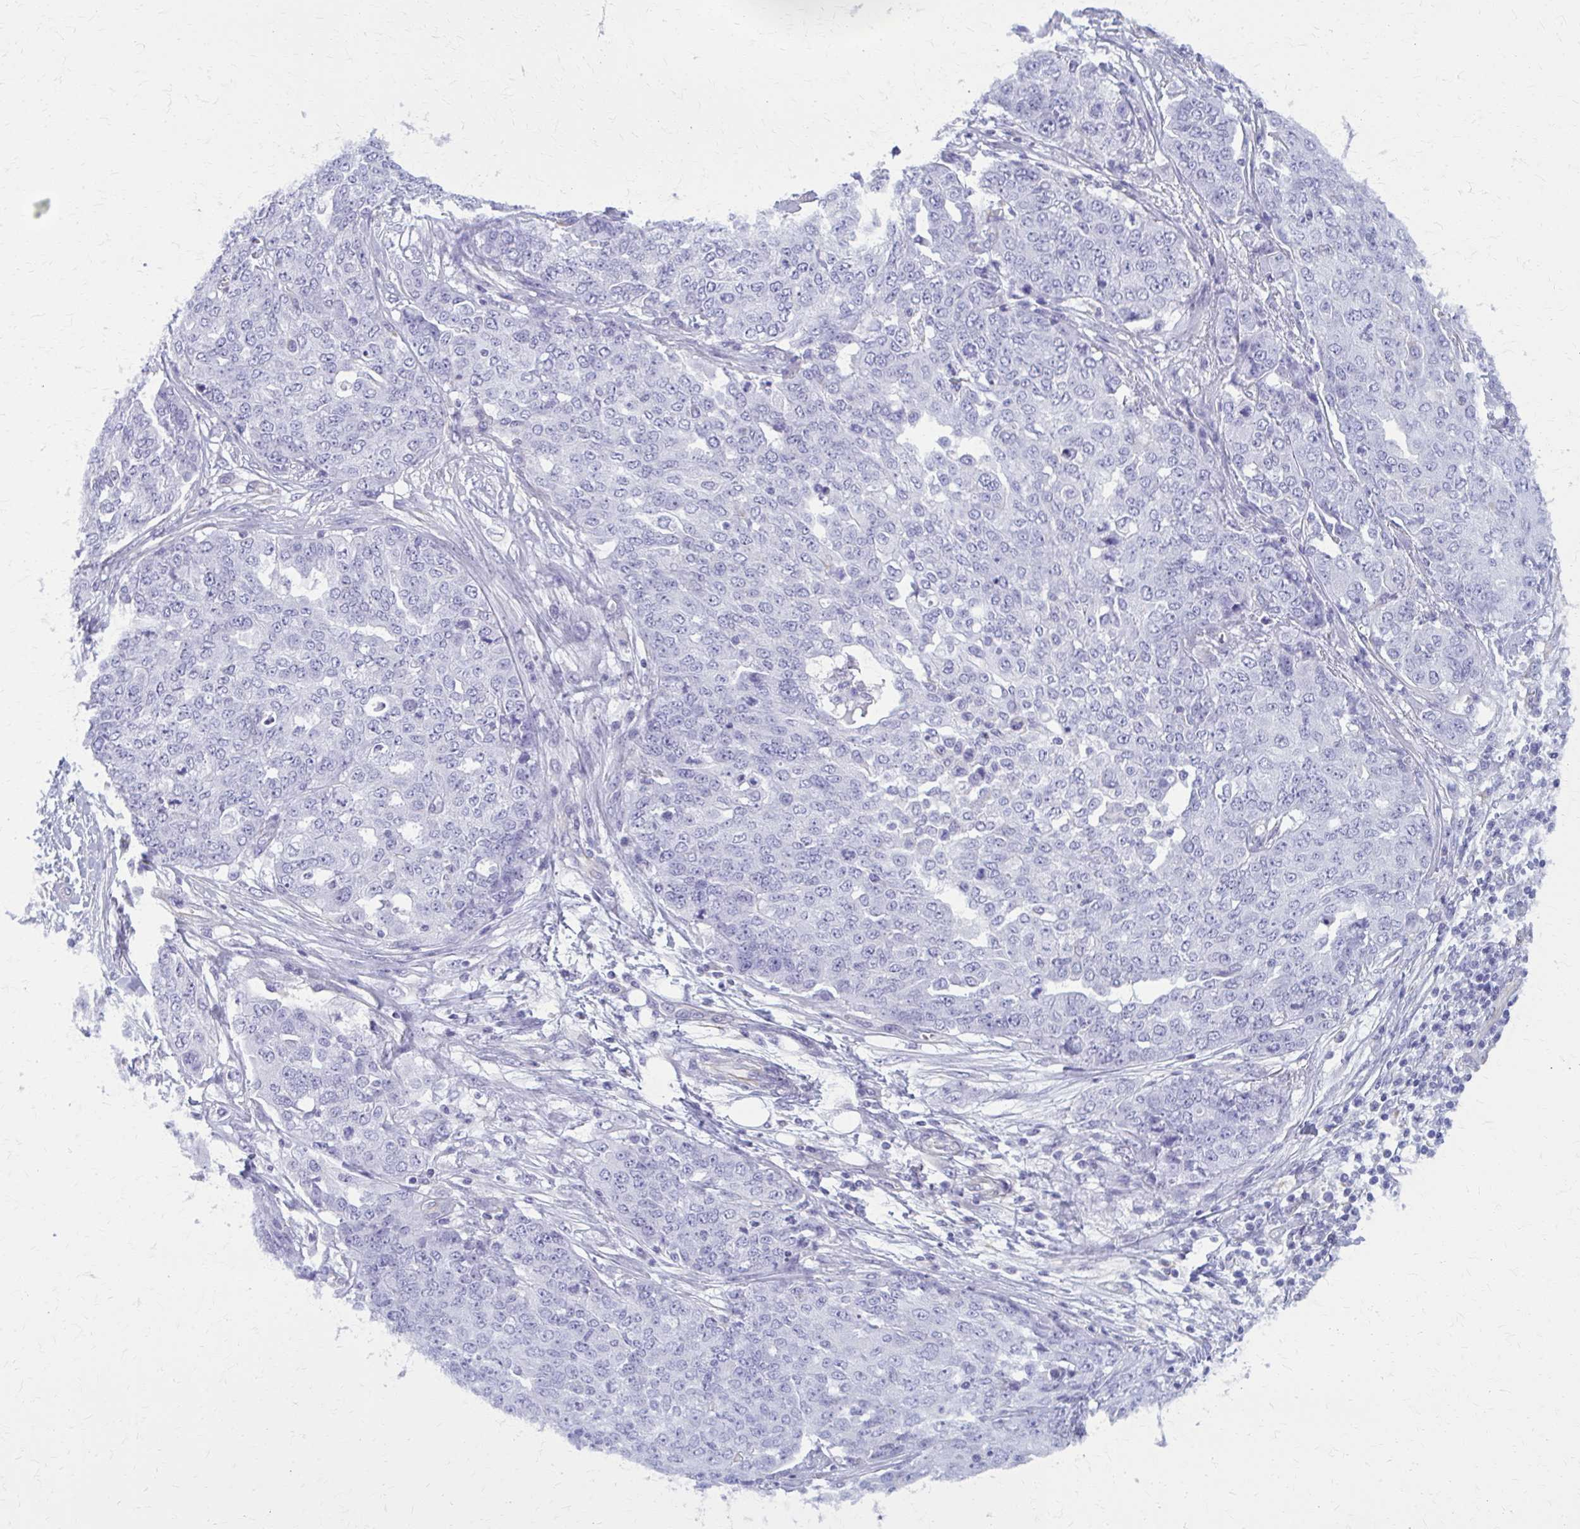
{"staining": {"intensity": "negative", "quantity": "none", "location": "none"}, "tissue": "ovarian cancer", "cell_type": "Tumor cells", "image_type": "cancer", "snomed": [{"axis": "morphology", "description": "Cystadenocarcinoma, serous, NOS"}, {"axis": "topography", "description": "Soft tissue"}, {"axis": "topography", "description": "Ovary"}], "caption": "Micrograph shows no significant protein staining in tumor cells of ovarian cancer (serous cystadenocarcinoma).", "gene": "GFAP", "patient": {"sex": "female", "age": 57}}